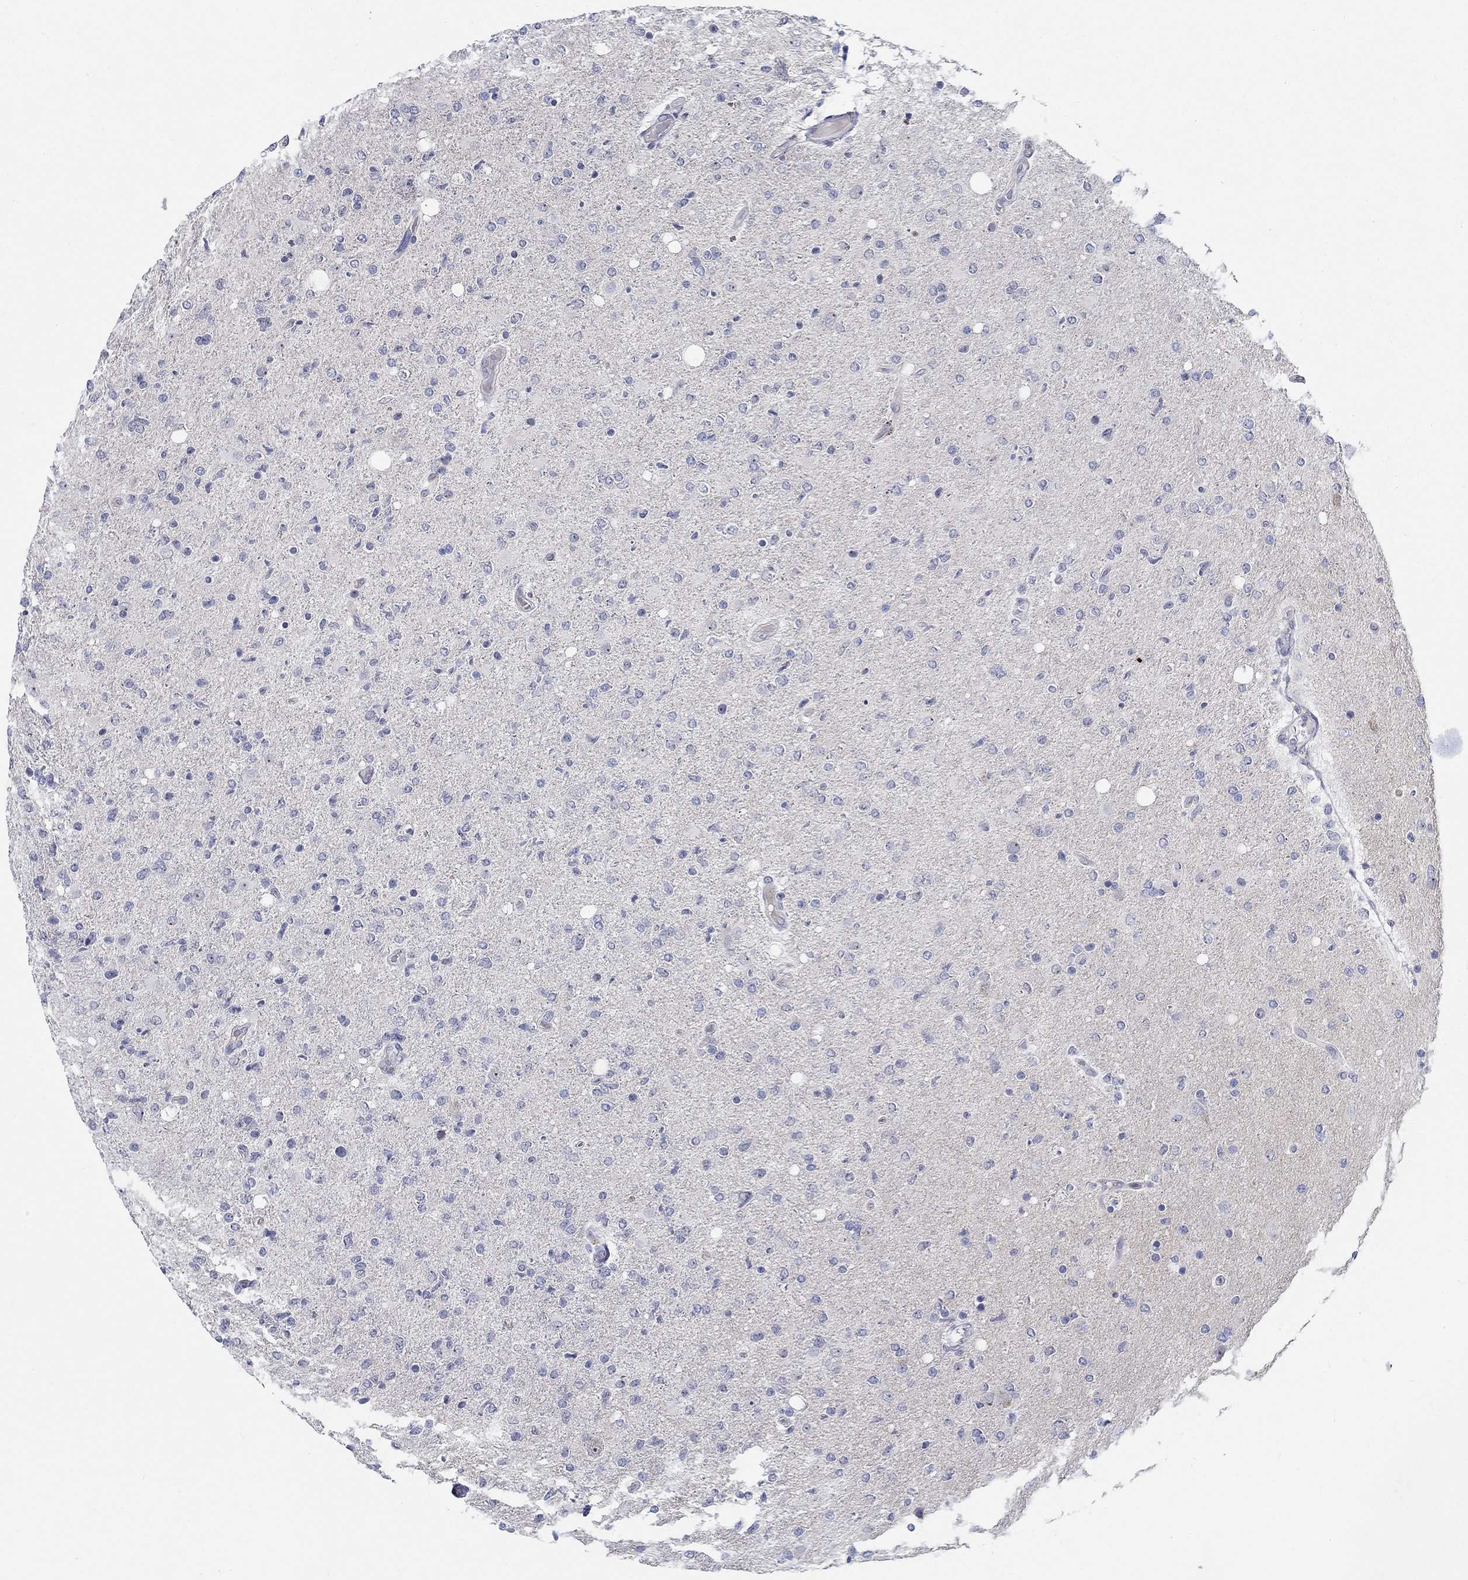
{"staining": {"intensity": "negative", "quantity": "none", "location": "none"}, "tissue": "glioma", "cell_type": "Tumor cells", "image_type": "cancer", "snomed": [{"axis": "morphology", "description": "Glioma, malignant, High grade"}, {"axis": "topography", "description": "Cerebral cortex"}], "caption": "This is a histopathology image of IHC staining of malignant glioma (high-grade), which shows no positivity in tumor cells. (Brightfield microscopy of DAB immunohistochemistry at high magnification).", "gene": "SMIM18", "patient": {"sex": "male", "age": 70}}